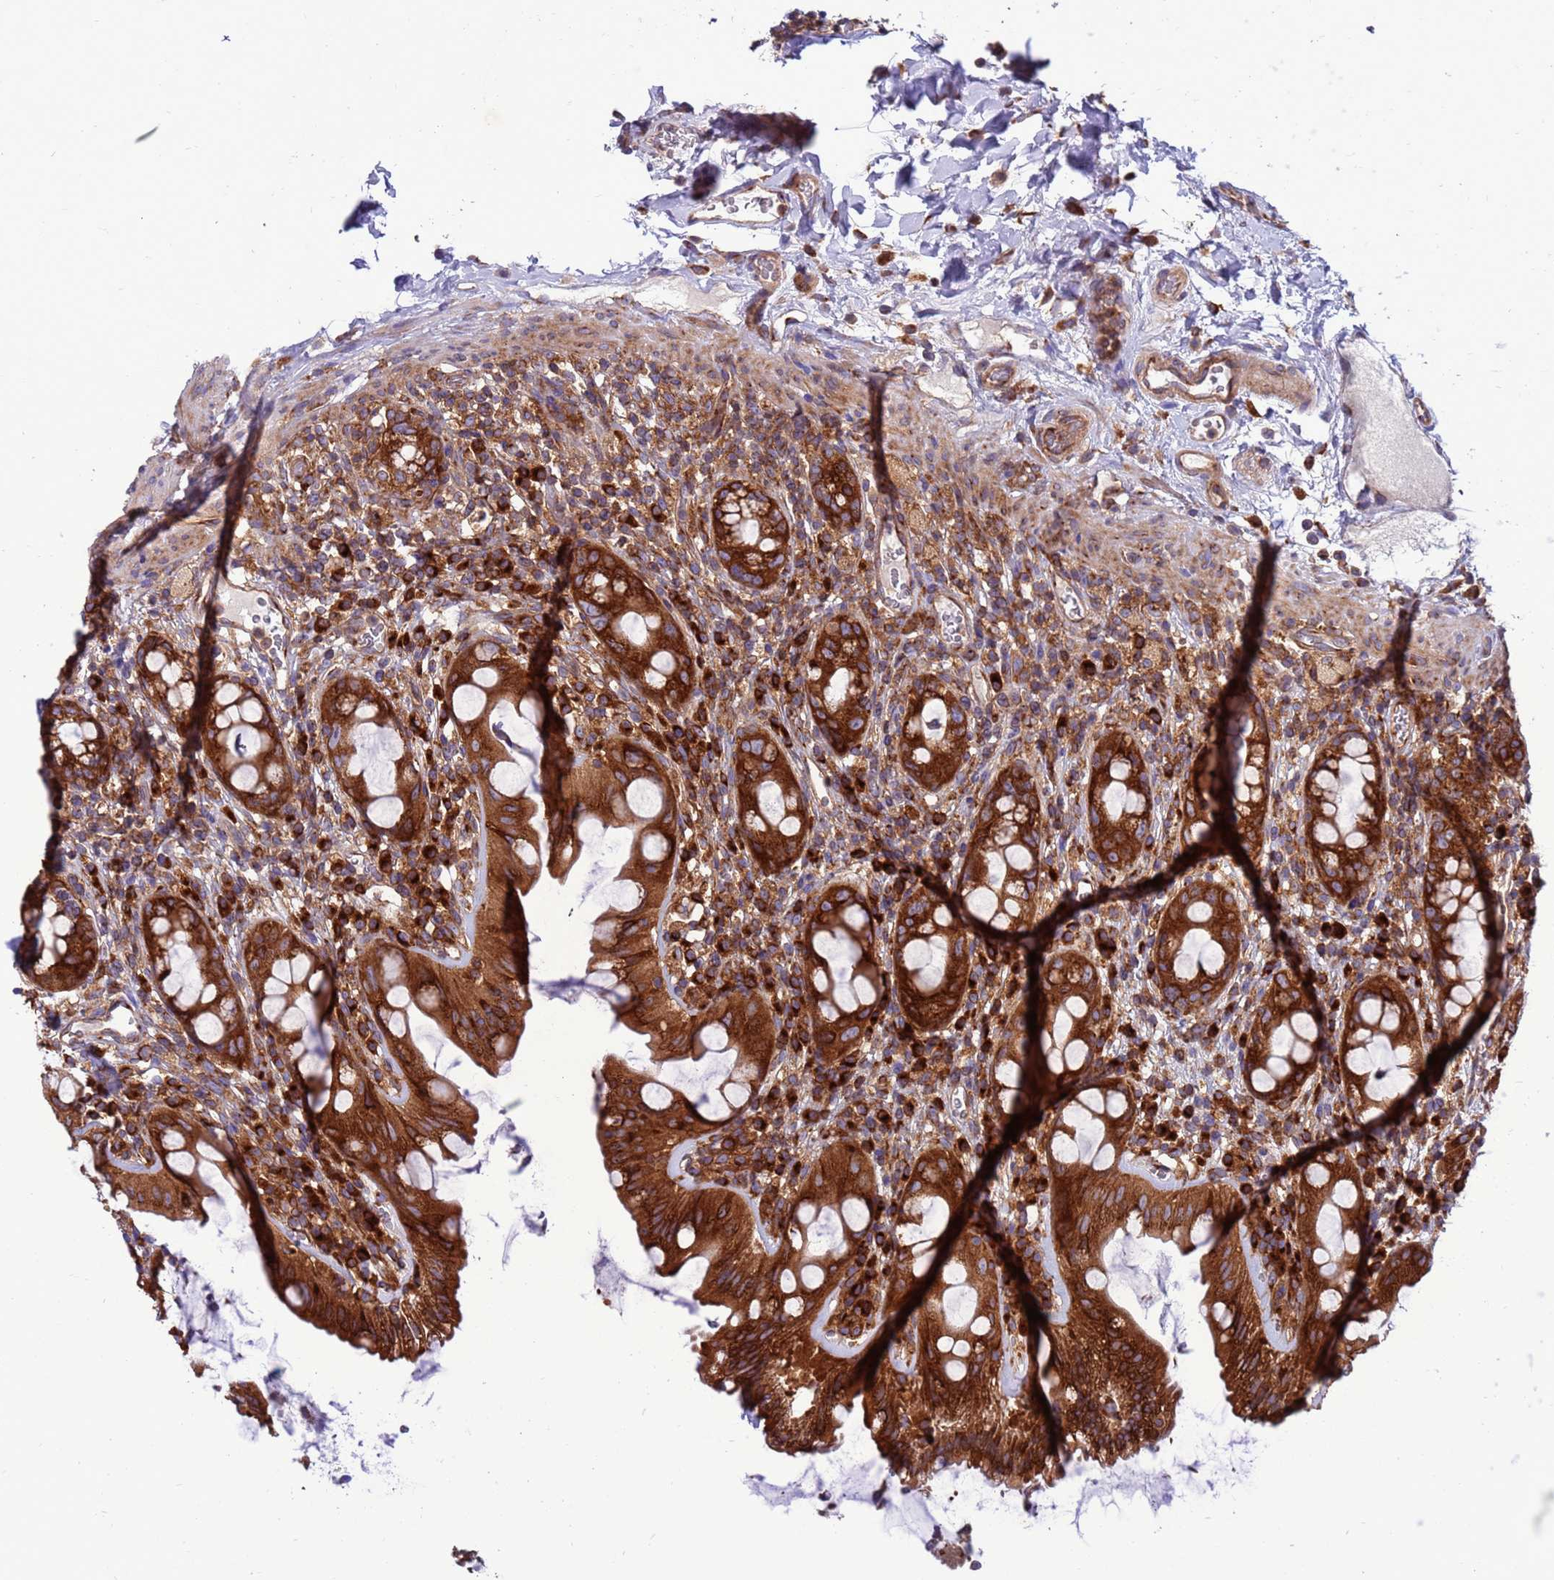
{"staining": {"intensity": "strong", "quantity": ">75%", "location": "cytoplasmic/membranous"}, "tissue": "rectum", "cell_type": "Glandular cells", "image_type": "normal", "snomed": [{"axis": "morphology", "description": "Normal tissue, NOS"}, {"axis": "topography", "description": "Rectum"}], "caption": "Protein staining reveals strong cytoplasmic/membranous expression in about >75% of glandular cells in normal rectum.", "gene": "ZC3HAV1", "patient": {"sex": "female", "age": 57}}